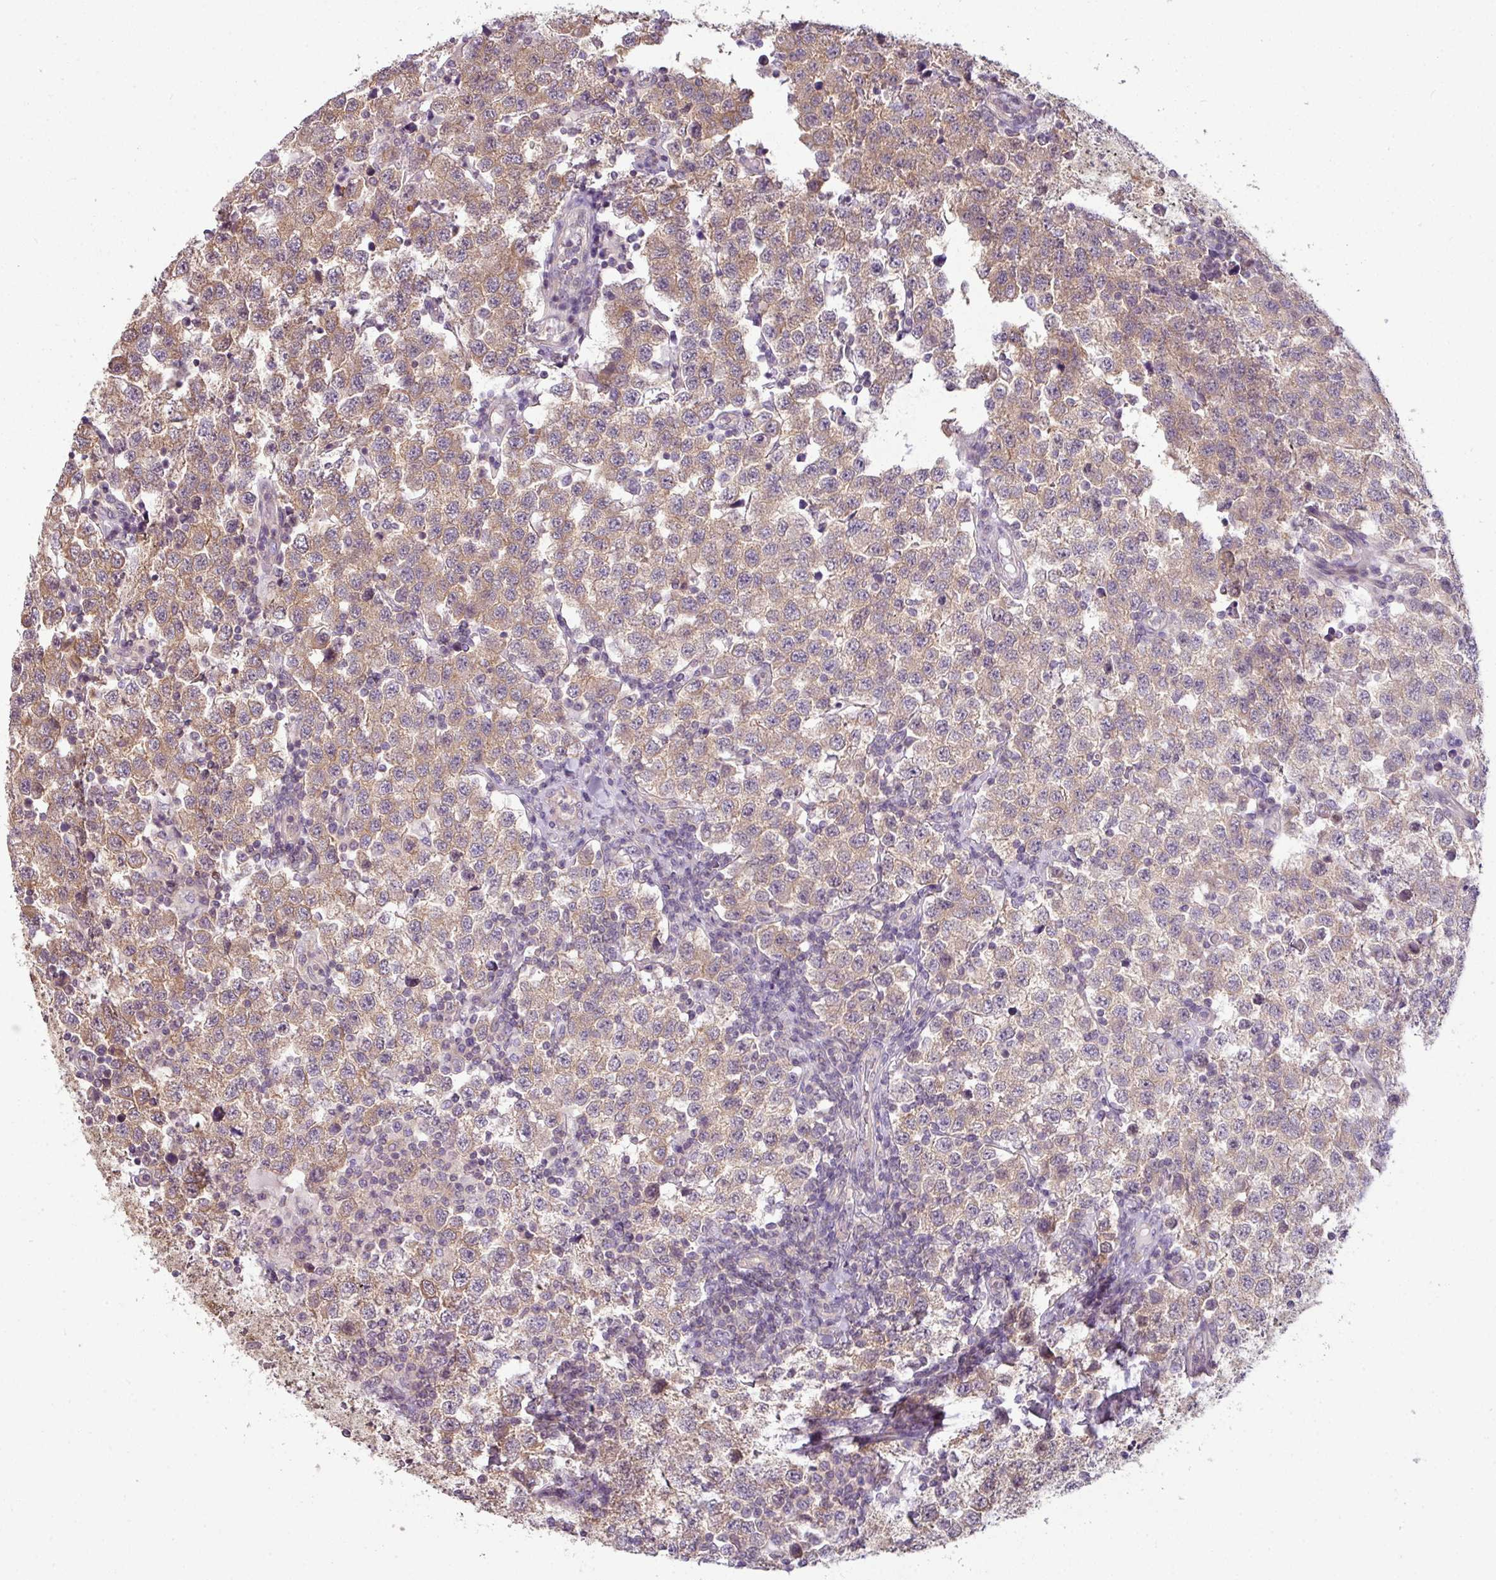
{"staining": {"intensity": "weak", "quantity": ">75%", "location": "cytoplasmic/membranous"}, "tissue": "testis cancer", "cell_type": "Tumor cells", "image_type": "cancer", "snomed": [{"axis": "morphology", "description": "Seminoma, NOS"}, {"axis": "topography", "description": "Testis"}], "caption": "Protein expression by IHC demonstrates weak cytoplasmic/membranous positivity in approximately >75% of tumor cells in testis seminoma. (Stains: DAB (3,3'-diaminobenzidine) in brown, nuclei in blue, Microscopy: brightfield microscopy at high magnification).", "gene": "DERPC", "patient": {"sex": "male", "age": 34}}